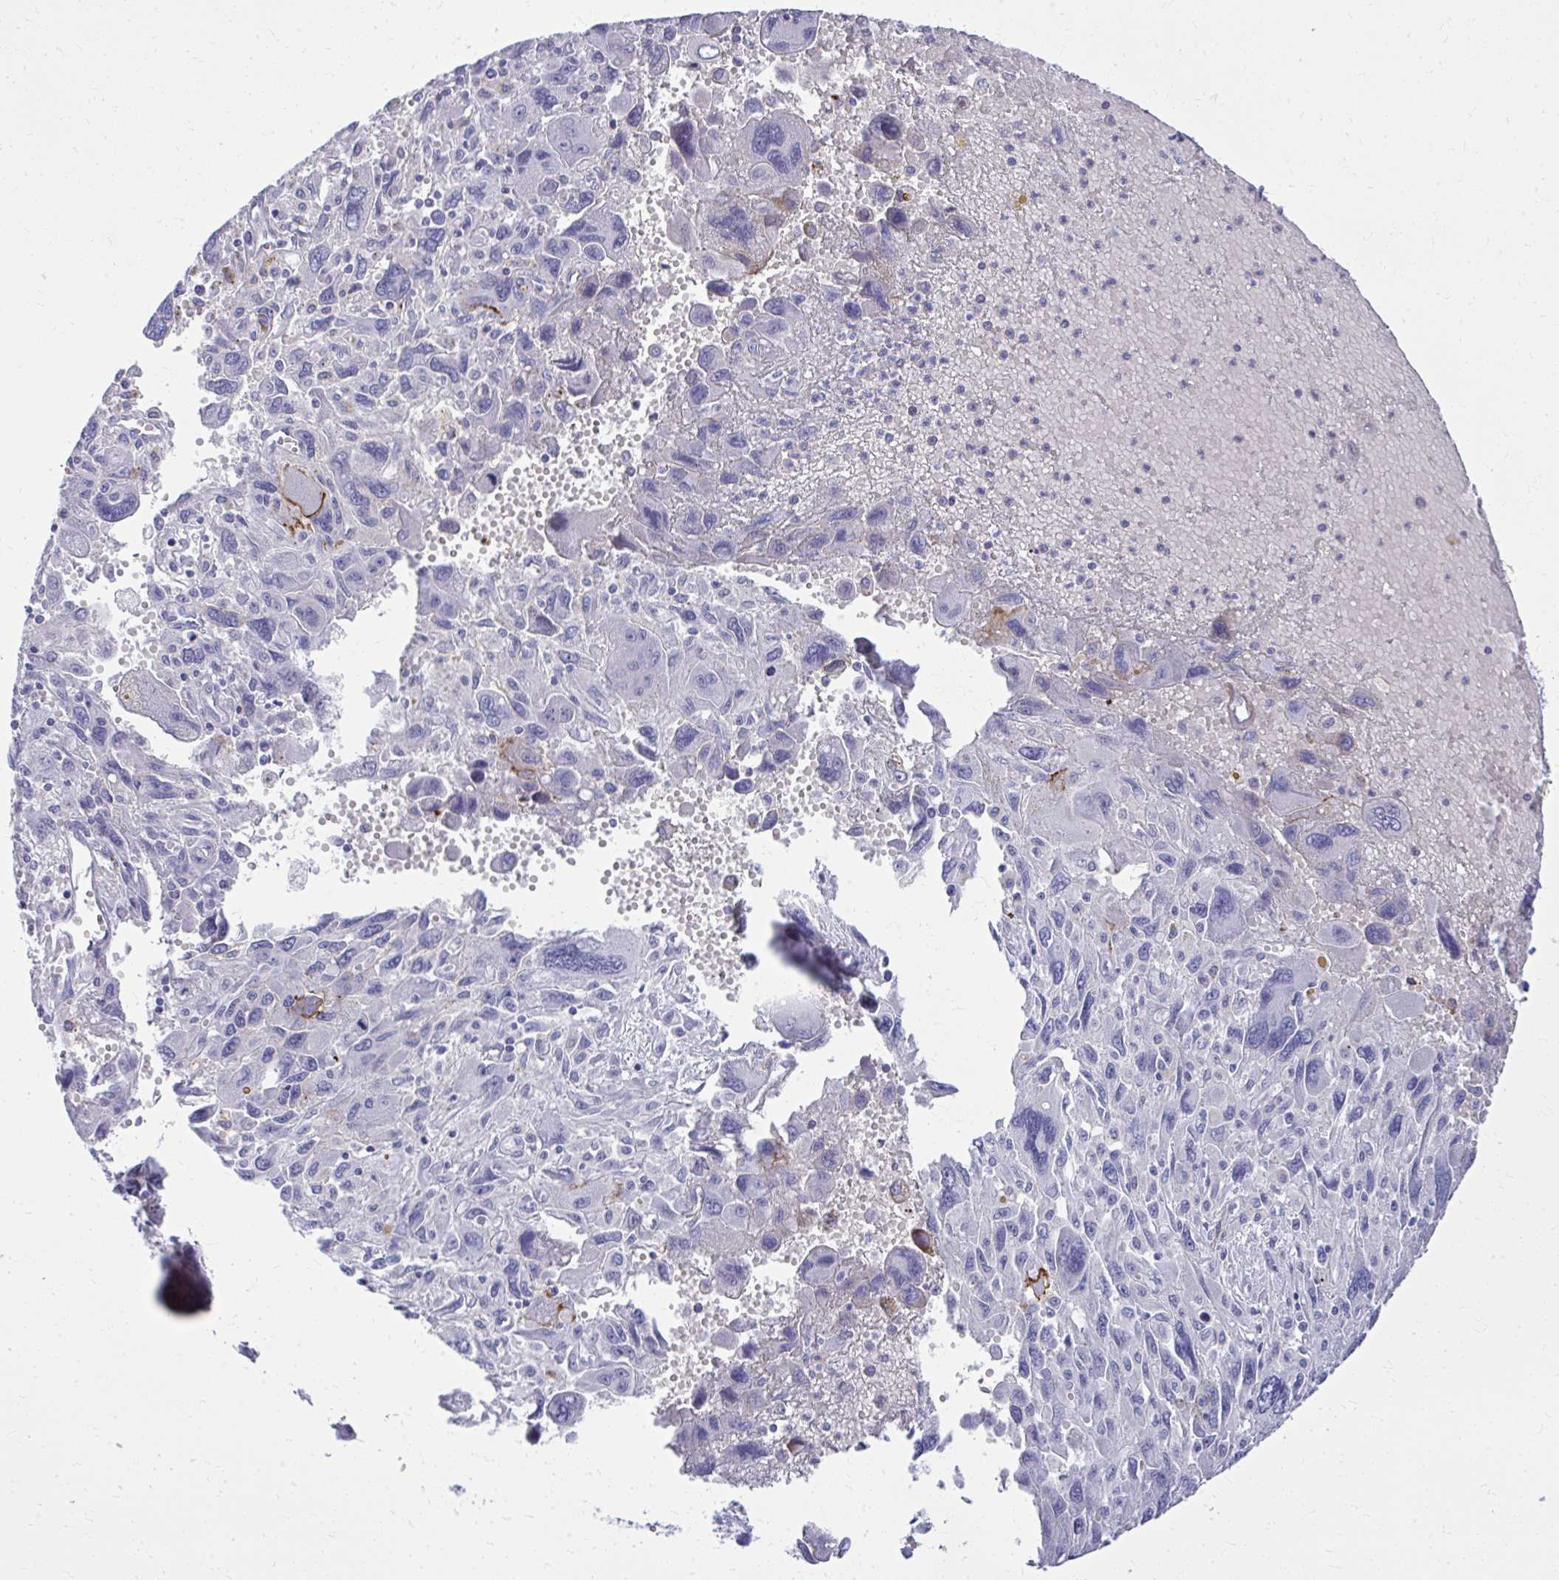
{"staining": {"intensity": "negative", "quantity": "none", "location": "none"}, "tissue": "pancreatic cancer", "cell_type": "Tumor cells", "image_type": "cancer", "snomed": [{"axis": "morphology", "description": "Adenocarcinoma, NOS"}, {"axis": "topography", "description": "Pancreas"}], "caption": "Pancreatic cancer (adenocarcinoma) stained for a protein using immunohistochemistry exhibits no staining tumor cells.", "gene": "BCL6B", "patient": {"sex": "female", "age": 47}}